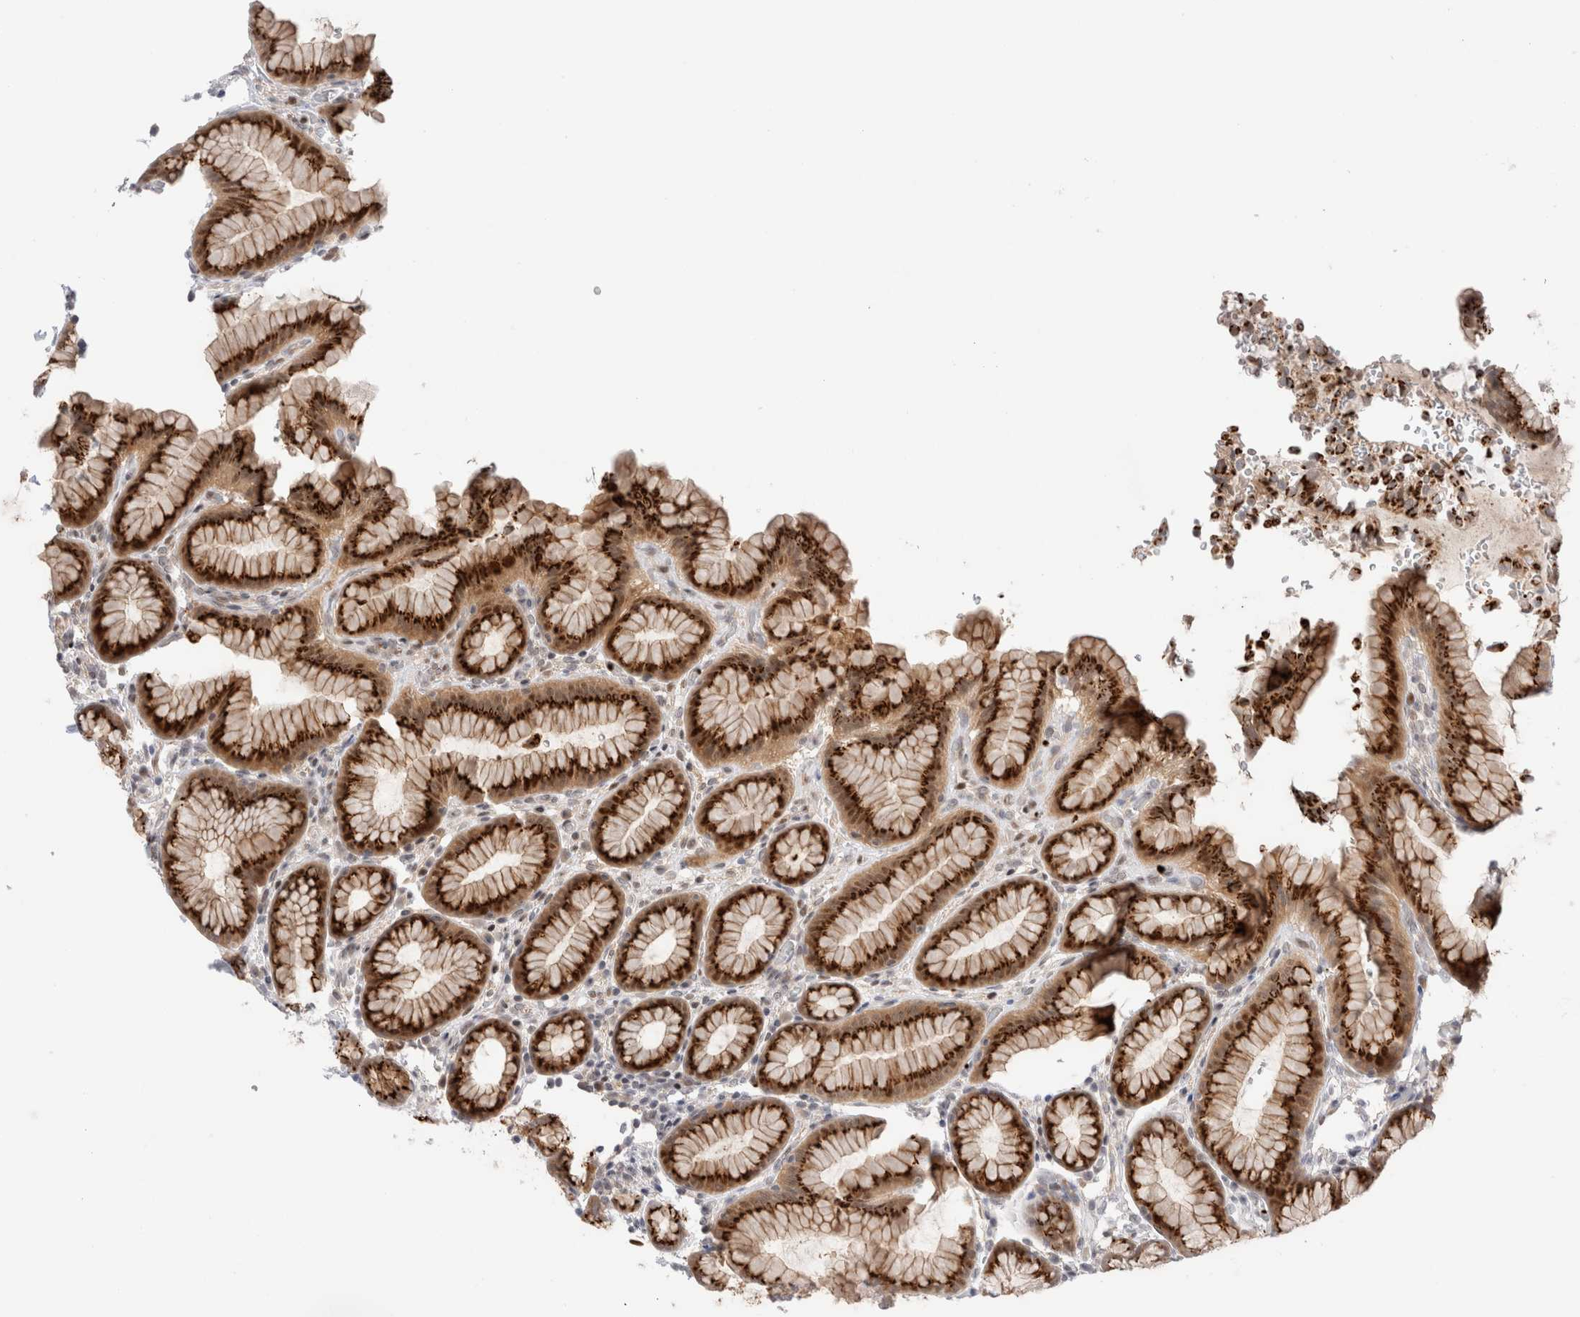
{"staining": {"intensity": "strong", "quantity": ">75%", "location": "cytoplasmic/membranous"}, "tissue": "stomach", "cell_type": "Glandular cells", "image_type": "normal", "snomed": [{"axis": "morphology", "description": "Normal tissue, NOS"}, {"axis": "topography", "description": "Stomach"}], "caption": "Protein expression analysis of unremarkable human stomach reveals strong cytoplasmic/membranous positivity in approximately >75% of glandular cells. (DAB (3,3'-diaminobenzidine) IHC, brown staining for protein, blue staining for nuclei).", "gene": "VPS28", "patient": {"sex": "male", "age": 42}}